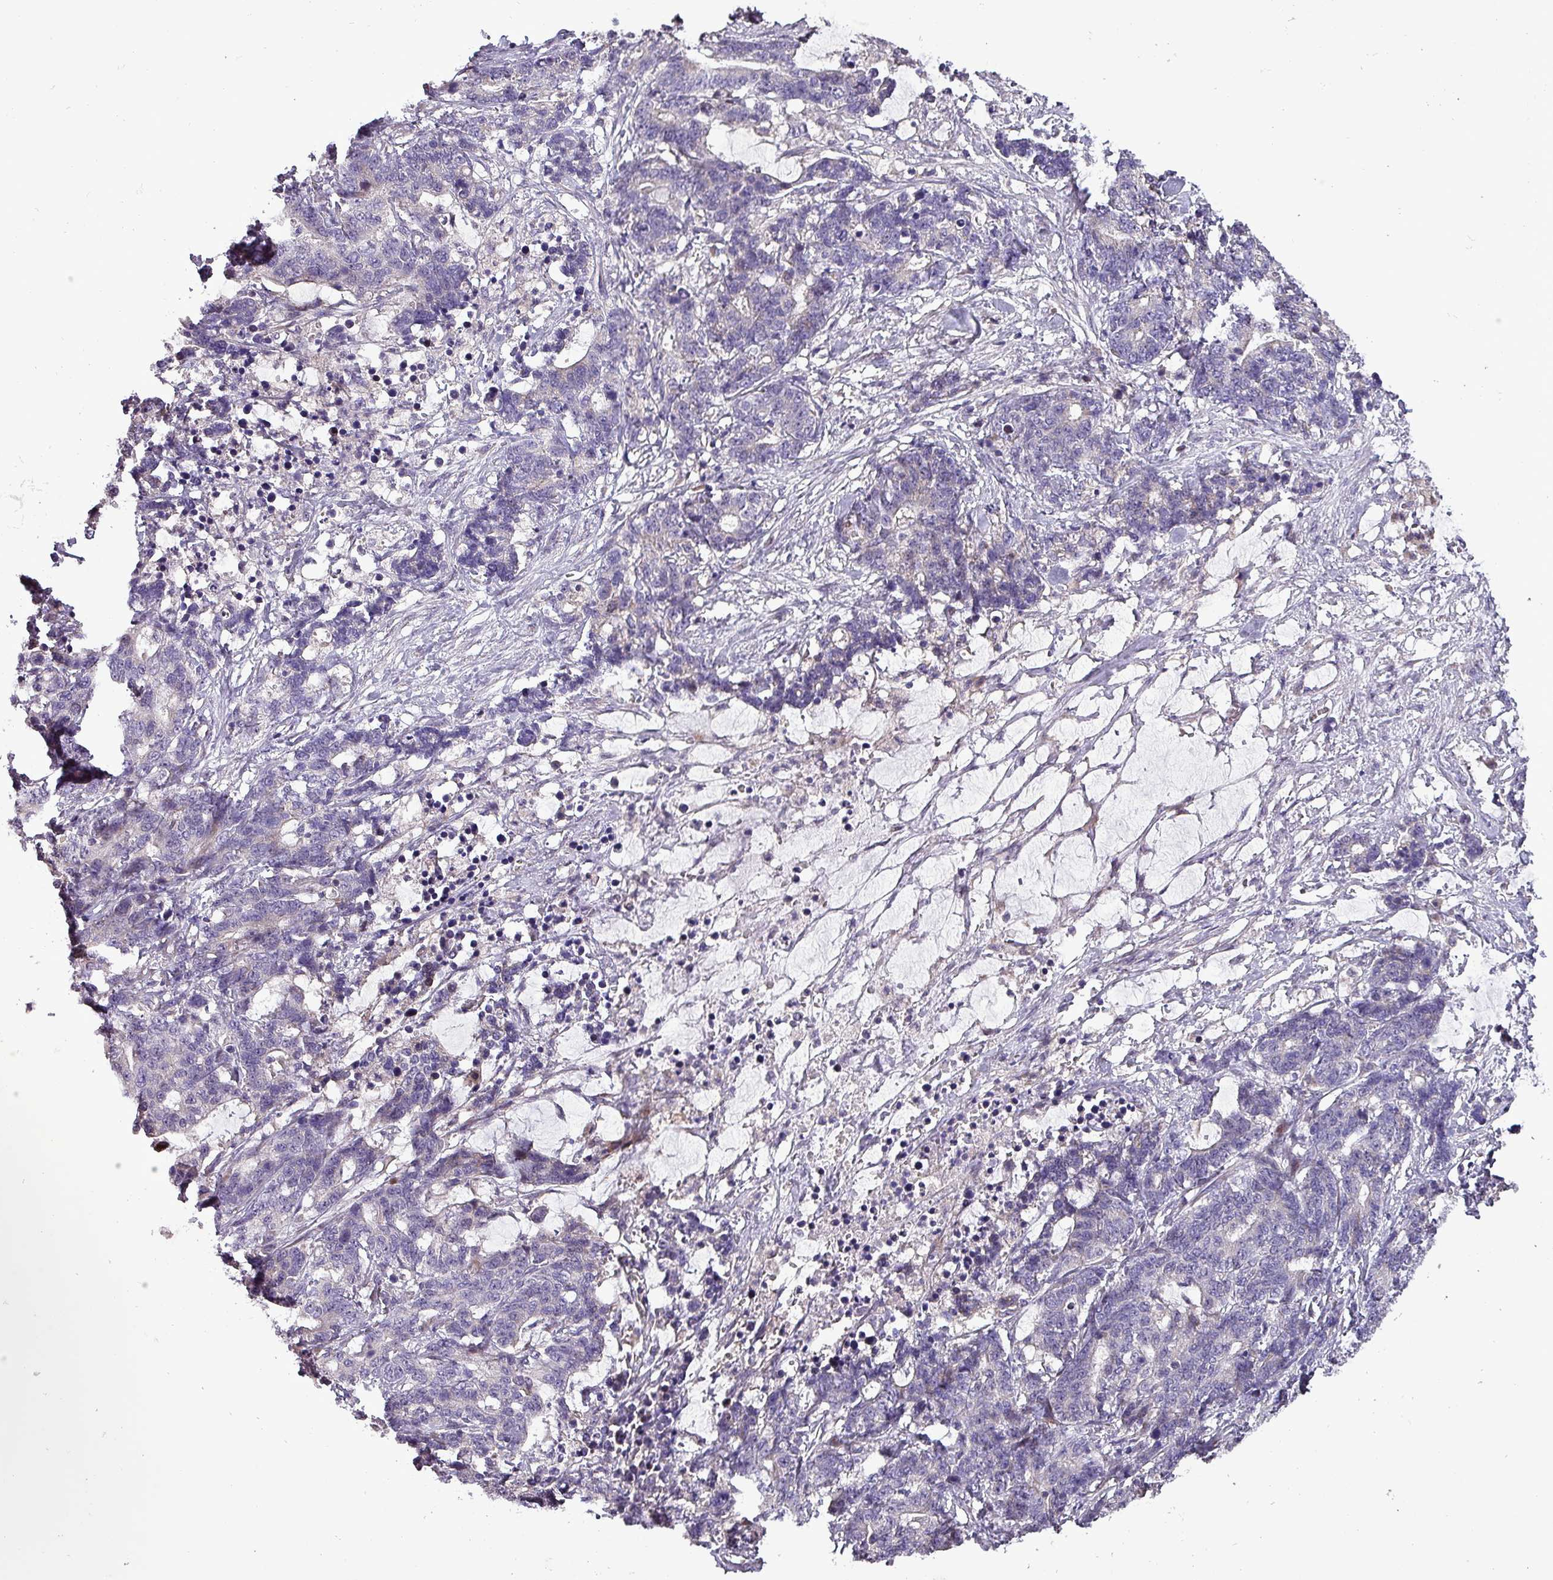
{"staining": {"intensity": "negative", "quantity": "none", "location": "none"}, "tissue": "stomach cancer", "cell_type": "Tumor cells", "image_type": "cancer", "snomed": [{"axis": "morphology", "description": "Normal tissue, NOS"}, {"axis": "morphology", "description": "Adenocarcinoma, NOS"}, {"axis": "topography", "description": "Stomach"}], "caption": "A high-resolution photomicrograph shows IHC staining of stomach cancer (adenocarcinoma), which displays no significant positivity in tumor cells. Brightfield microscopy of immunohistochemistry (IHC) stained with DAB (3,3'-diaminobenzidine) (brown) and hematoxylin (blue), captured at high magnification.", "gene": "GRAPL", "patient": {"sex": "female", "age": 64}}